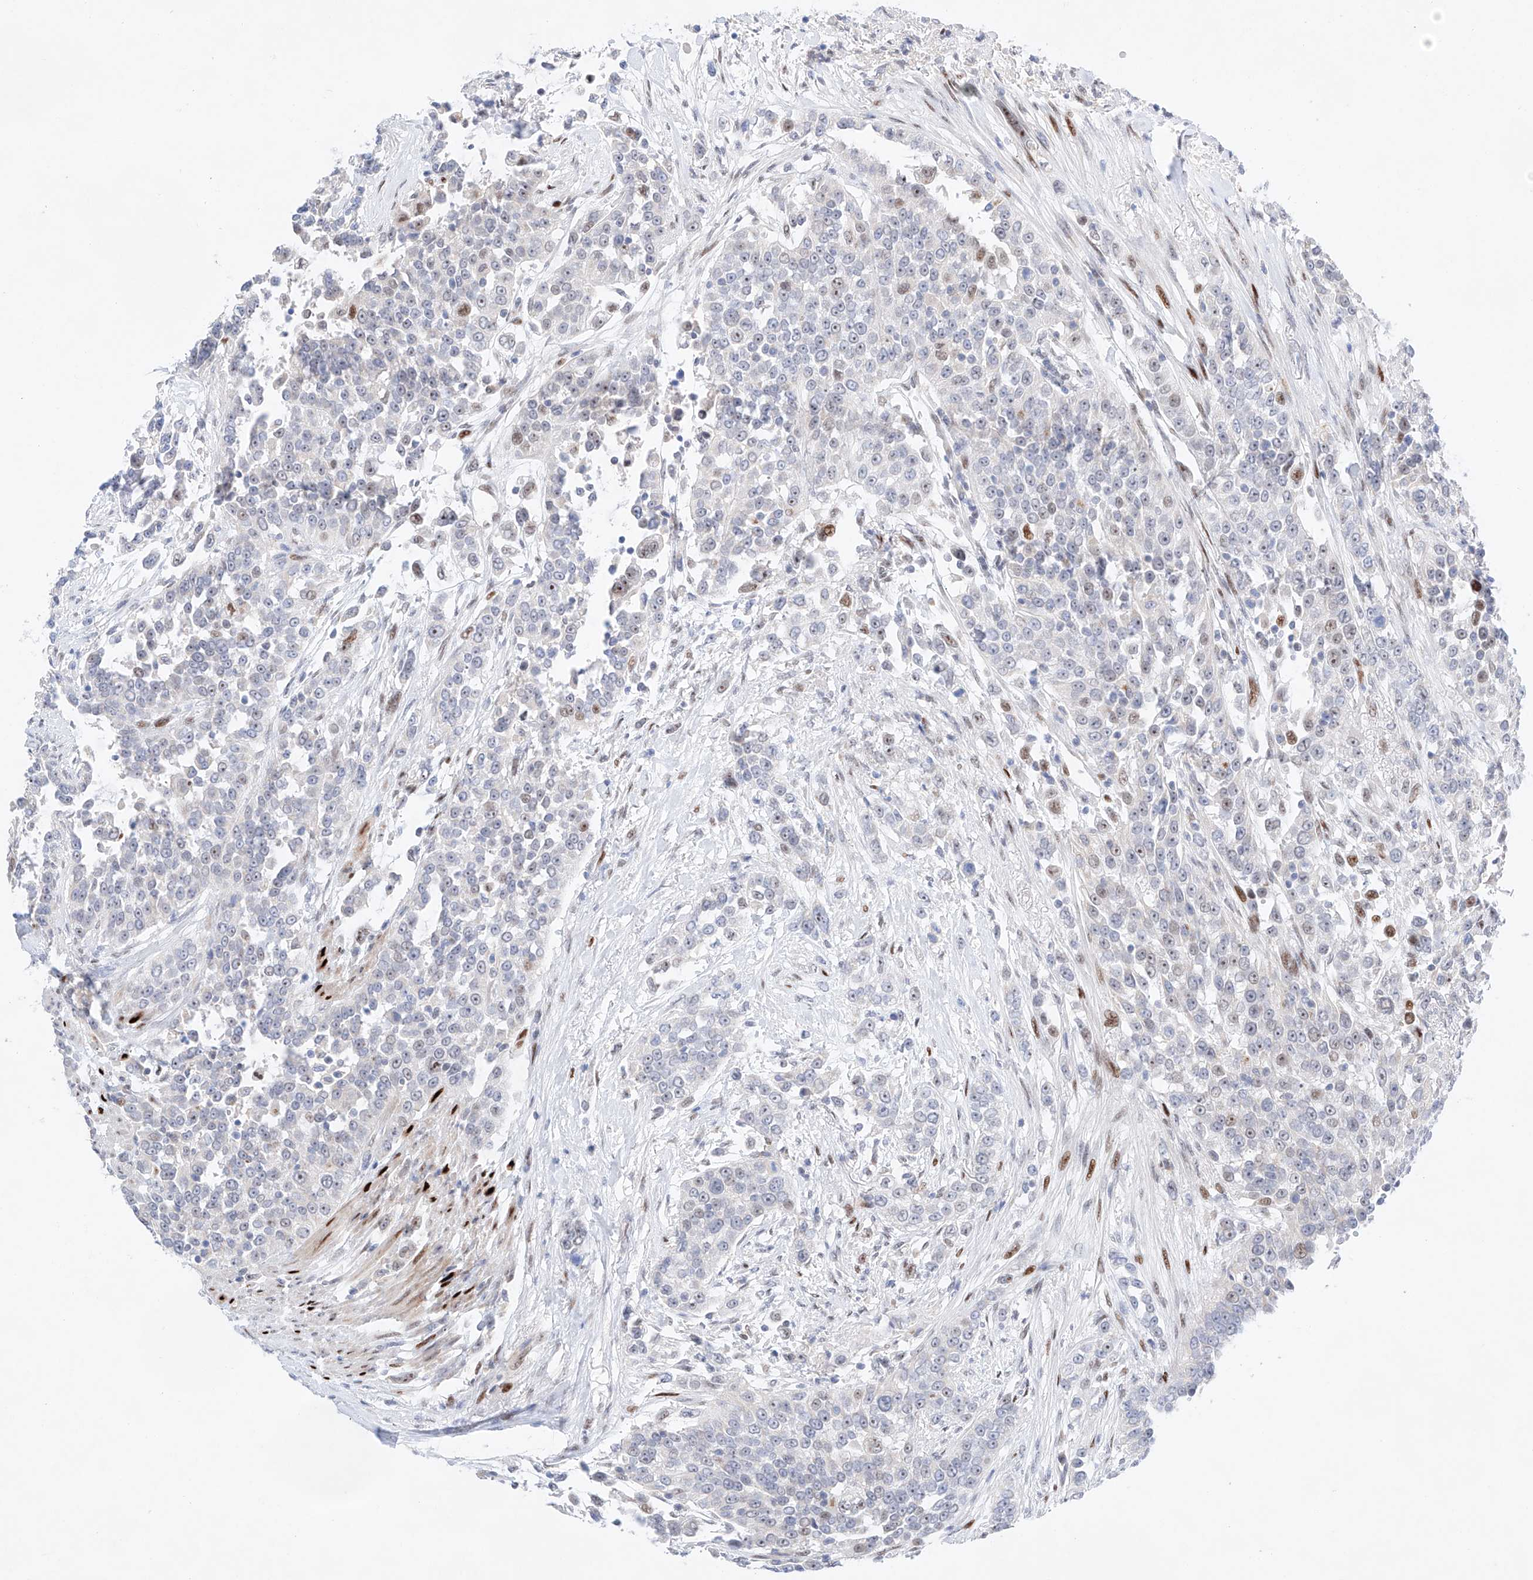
{"staining": {"intensity": "weak", "quantity": "<25%", "location": "nuclear"}, "tissue": "urothelial cancer", "cell_type": "Tumor cells", "image_type": "cancer", "snomed": [{"axis": "morphology", "description": "Urothelial carcinoma, High grade"}, {"axis": "topography", "description": "Urinary bladder"}], "caption": "This is an immunohistochemistry photomicrograph of human urothelial cancer. There is no positivity in tumor cells.", "gene": "NT5C3B", "patient": {"sex": "female", "age": 80}}